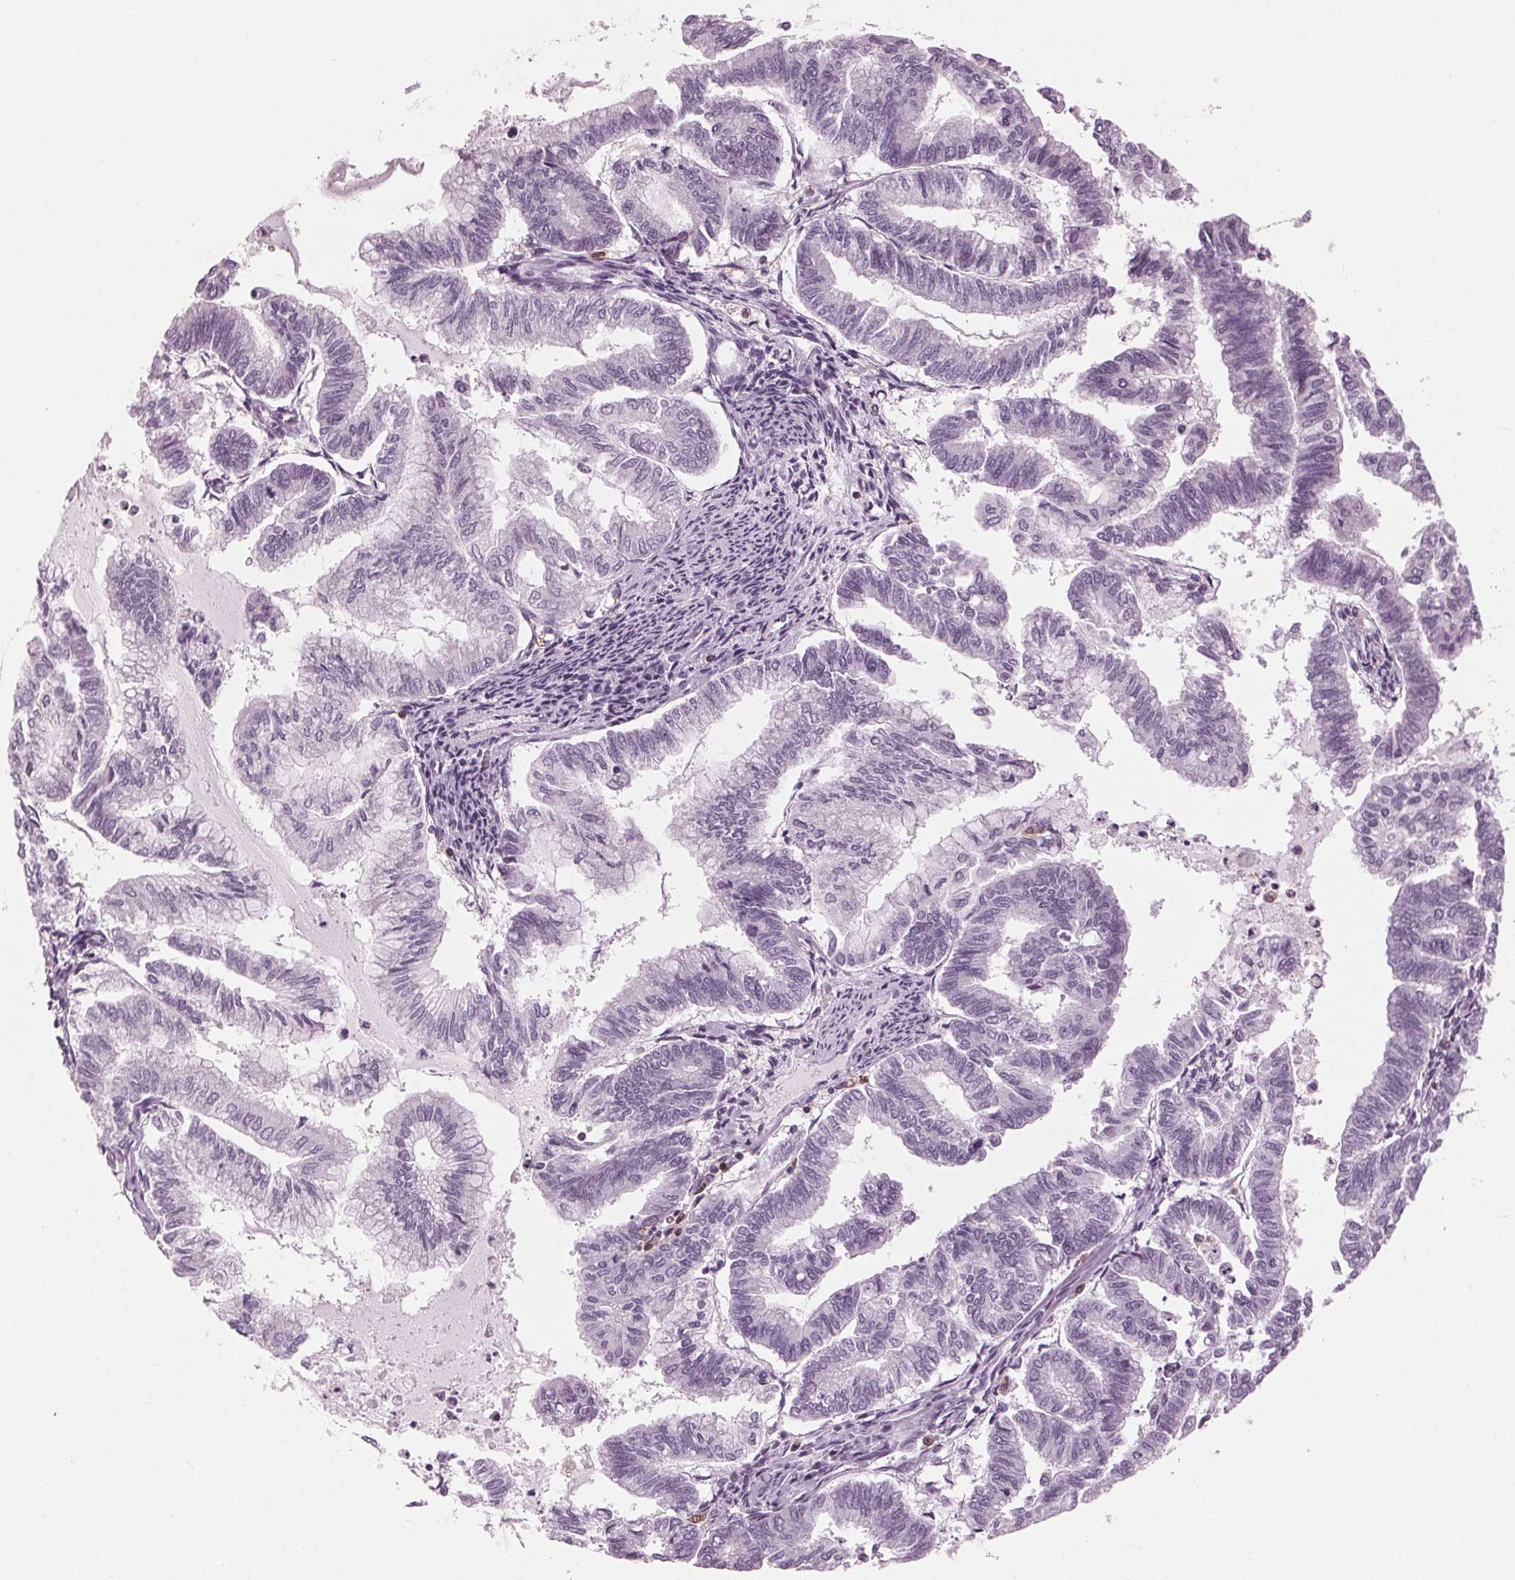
{"staining": {"intensity": "negative", "quantity": "none", "location": "none"}, "tissue": "endometrial cancer", "cell_type": "Tumor cells", "image_type": "cancer", "snomed": [{"axis": "morphology", "description": "Adenocarcinoma, NOS"}, {"axis": "topography", "description": "Endometrium"}], "caption": "High power microscopy image of an IHC image of endometrial adenocarcinoma, revealing no significant expression in tumor cells. (Immunohistochemistry (ihc), brightfield microscopy, high magnification).", "gene": "BTLA", "patient": {"sex": "female", "age": 79}}